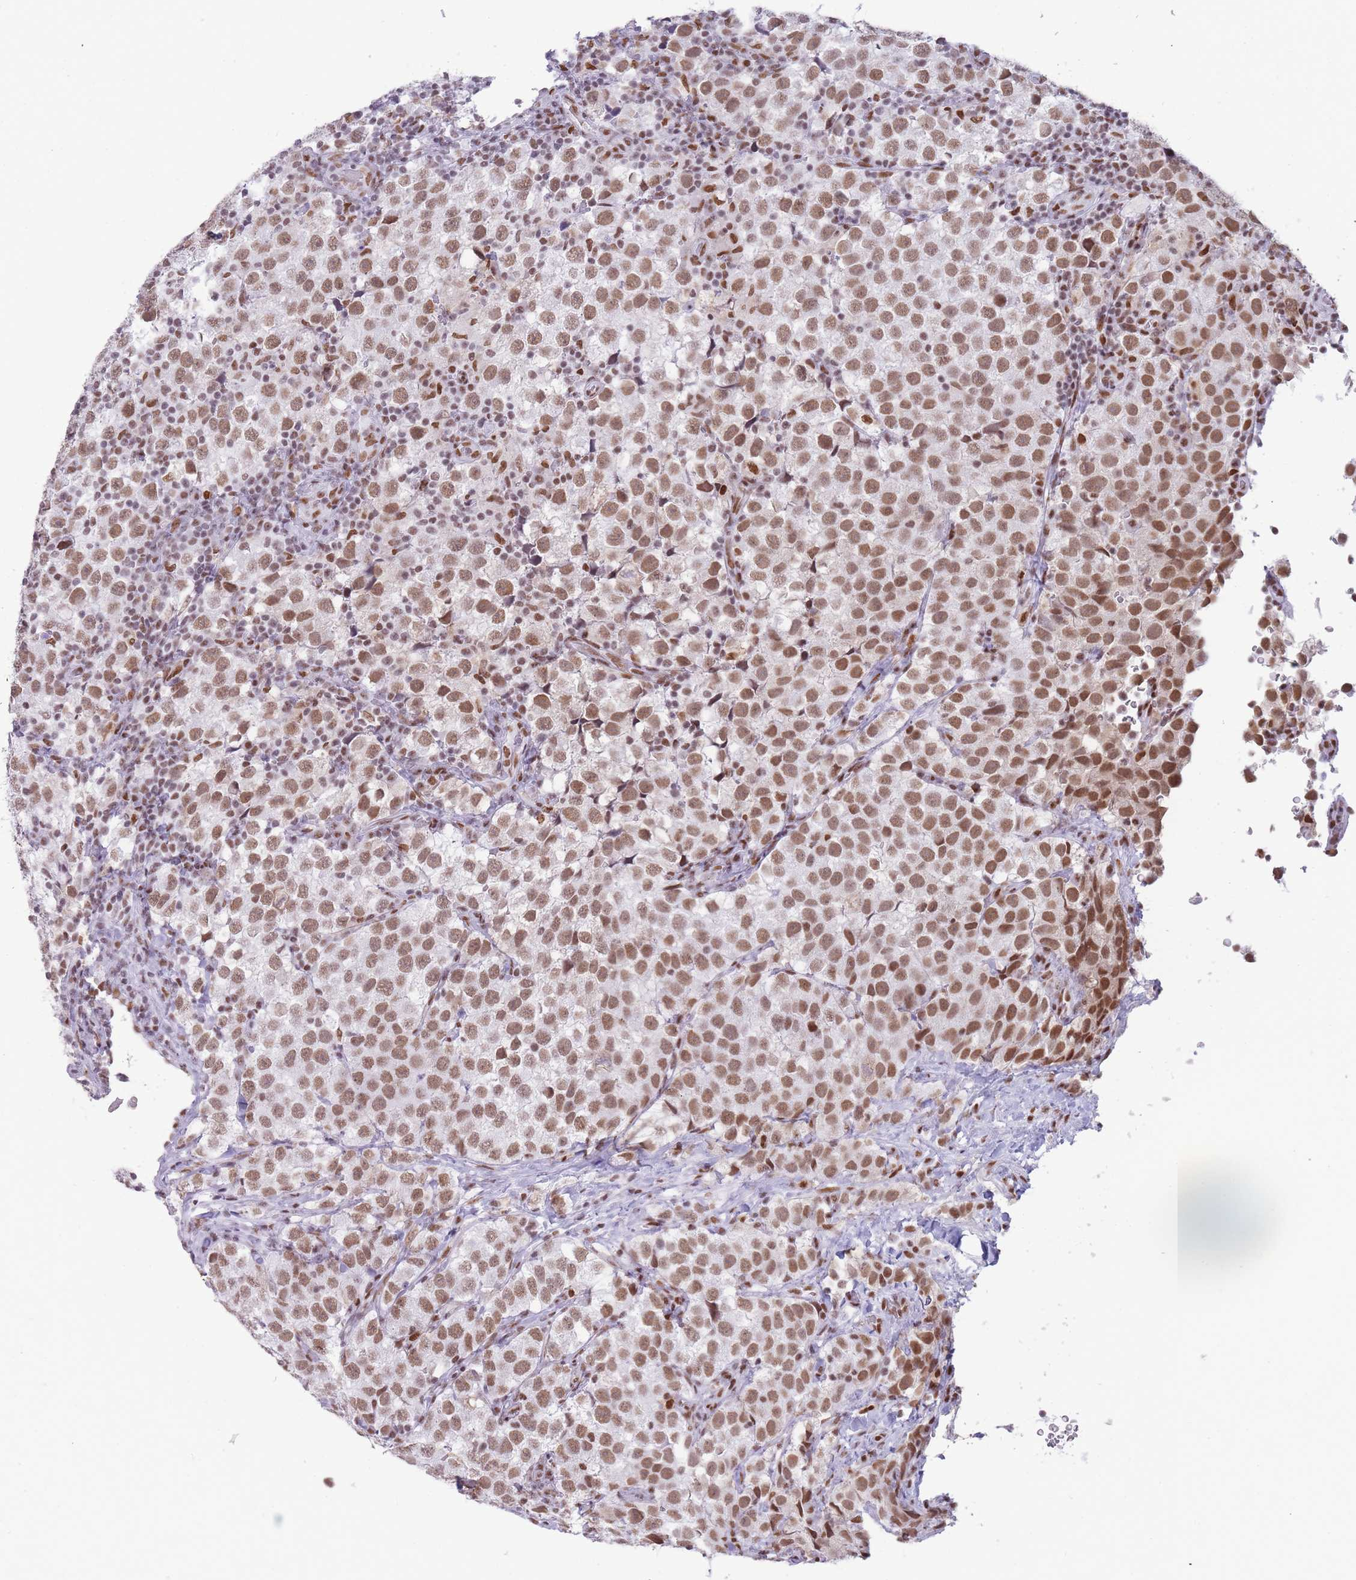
{"staining": {"intensity": "moderate", "quantity": ">75%", "location": "nuclear"}, "tissue": "testis cancer", "cell_type": "Tumor cells", "image_type": "cancer", "snomed": [{"axis": "morphology", "description": "Seminoma, NOS"}, {"axis": "topography", "description": "Testis"}], "caption": "Protein staining of testis cancer (seminoma) tissue shows moderate nuclear positivity in approximately >75% of tumor cells.", "gene": "HNRNPUL1", "patient": {"sex": "male", "age": 34}}